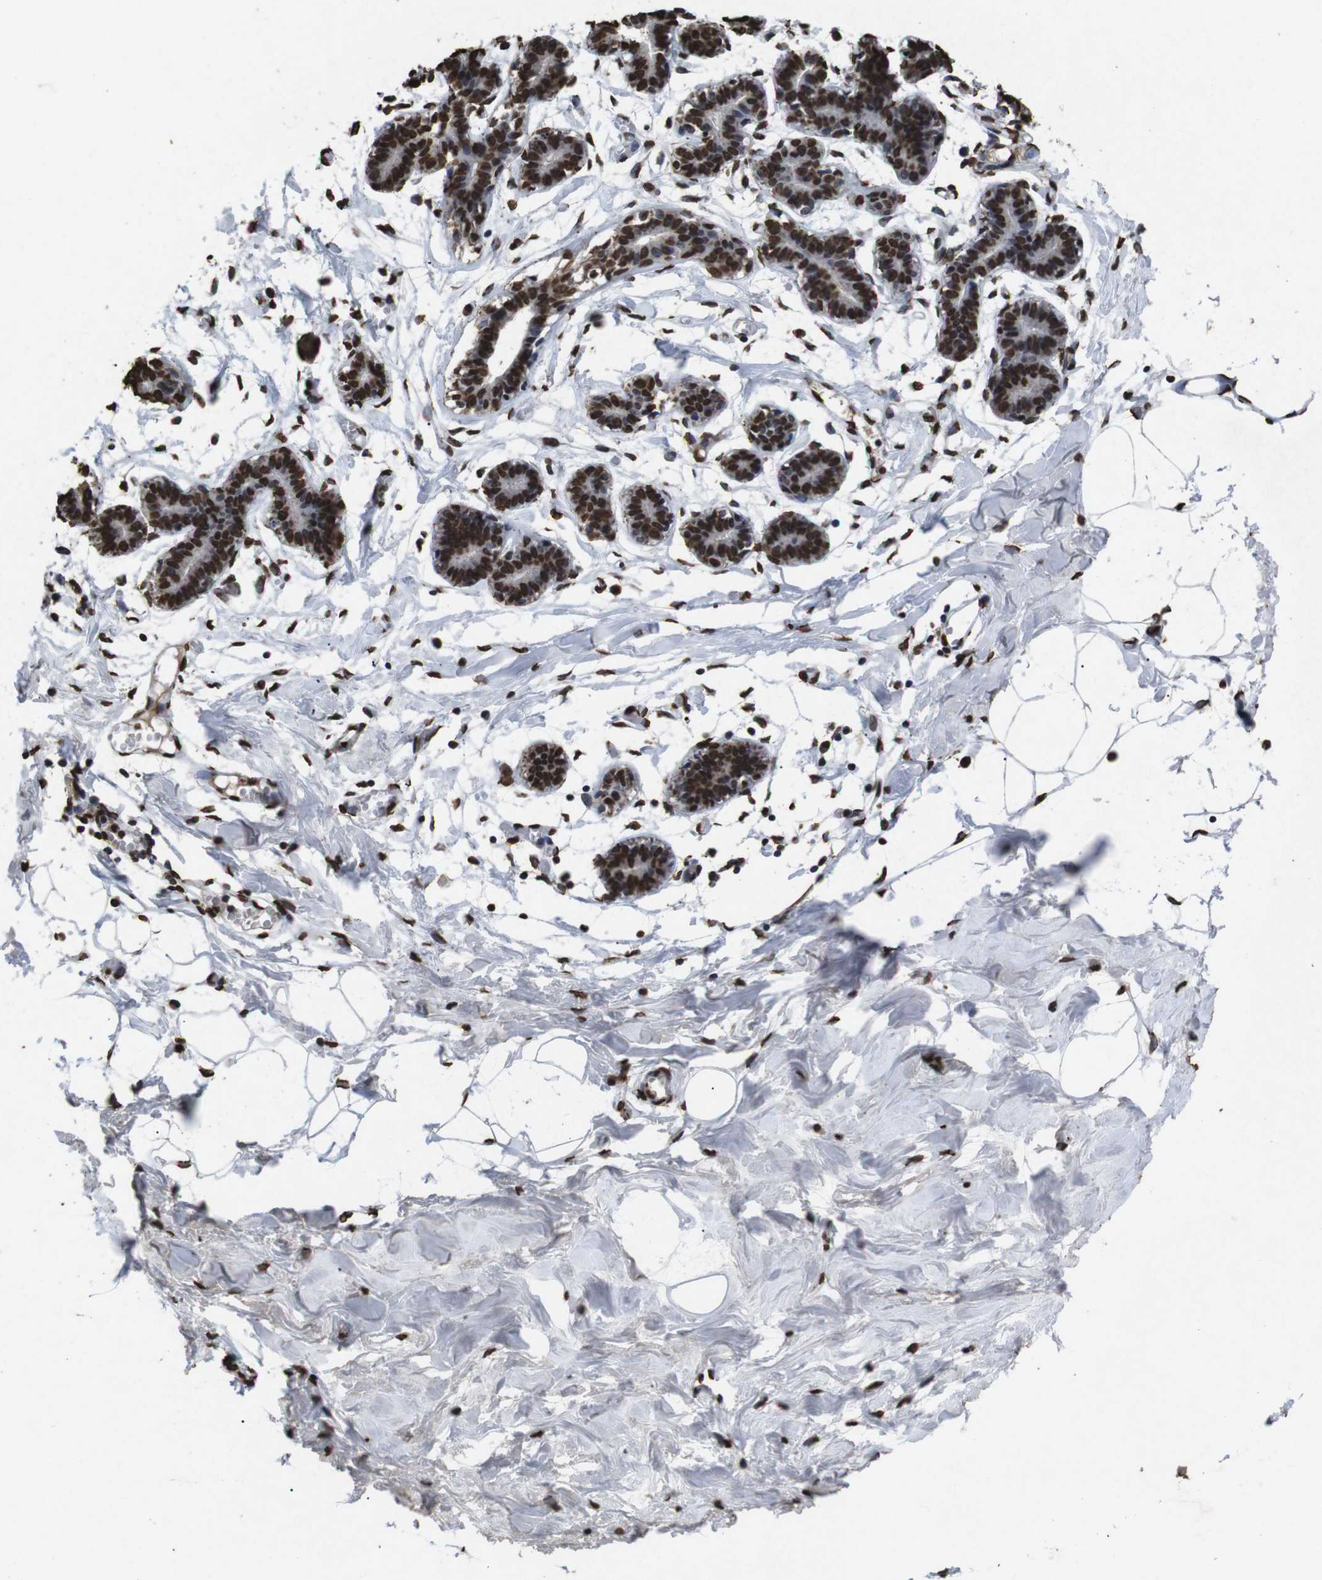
{"staining": {"intensity": "moderate", "quantity": ">75%", "location": "nuclear"}, "tissue": "breast", "cell_type": "Adipocytes", "image_type": "normal", "snomed": [{"axis": "morphology", "description": "Normal tissue, NOS"}, {"axis": "topography", "description": "Breast"}], "caption": "Protein staining of normal breast demonstrates moderate nuclear expression in approximately >75% of adipocytes.", "gene": "MDM2", "patient": {"sex": "female", "age": 27}}